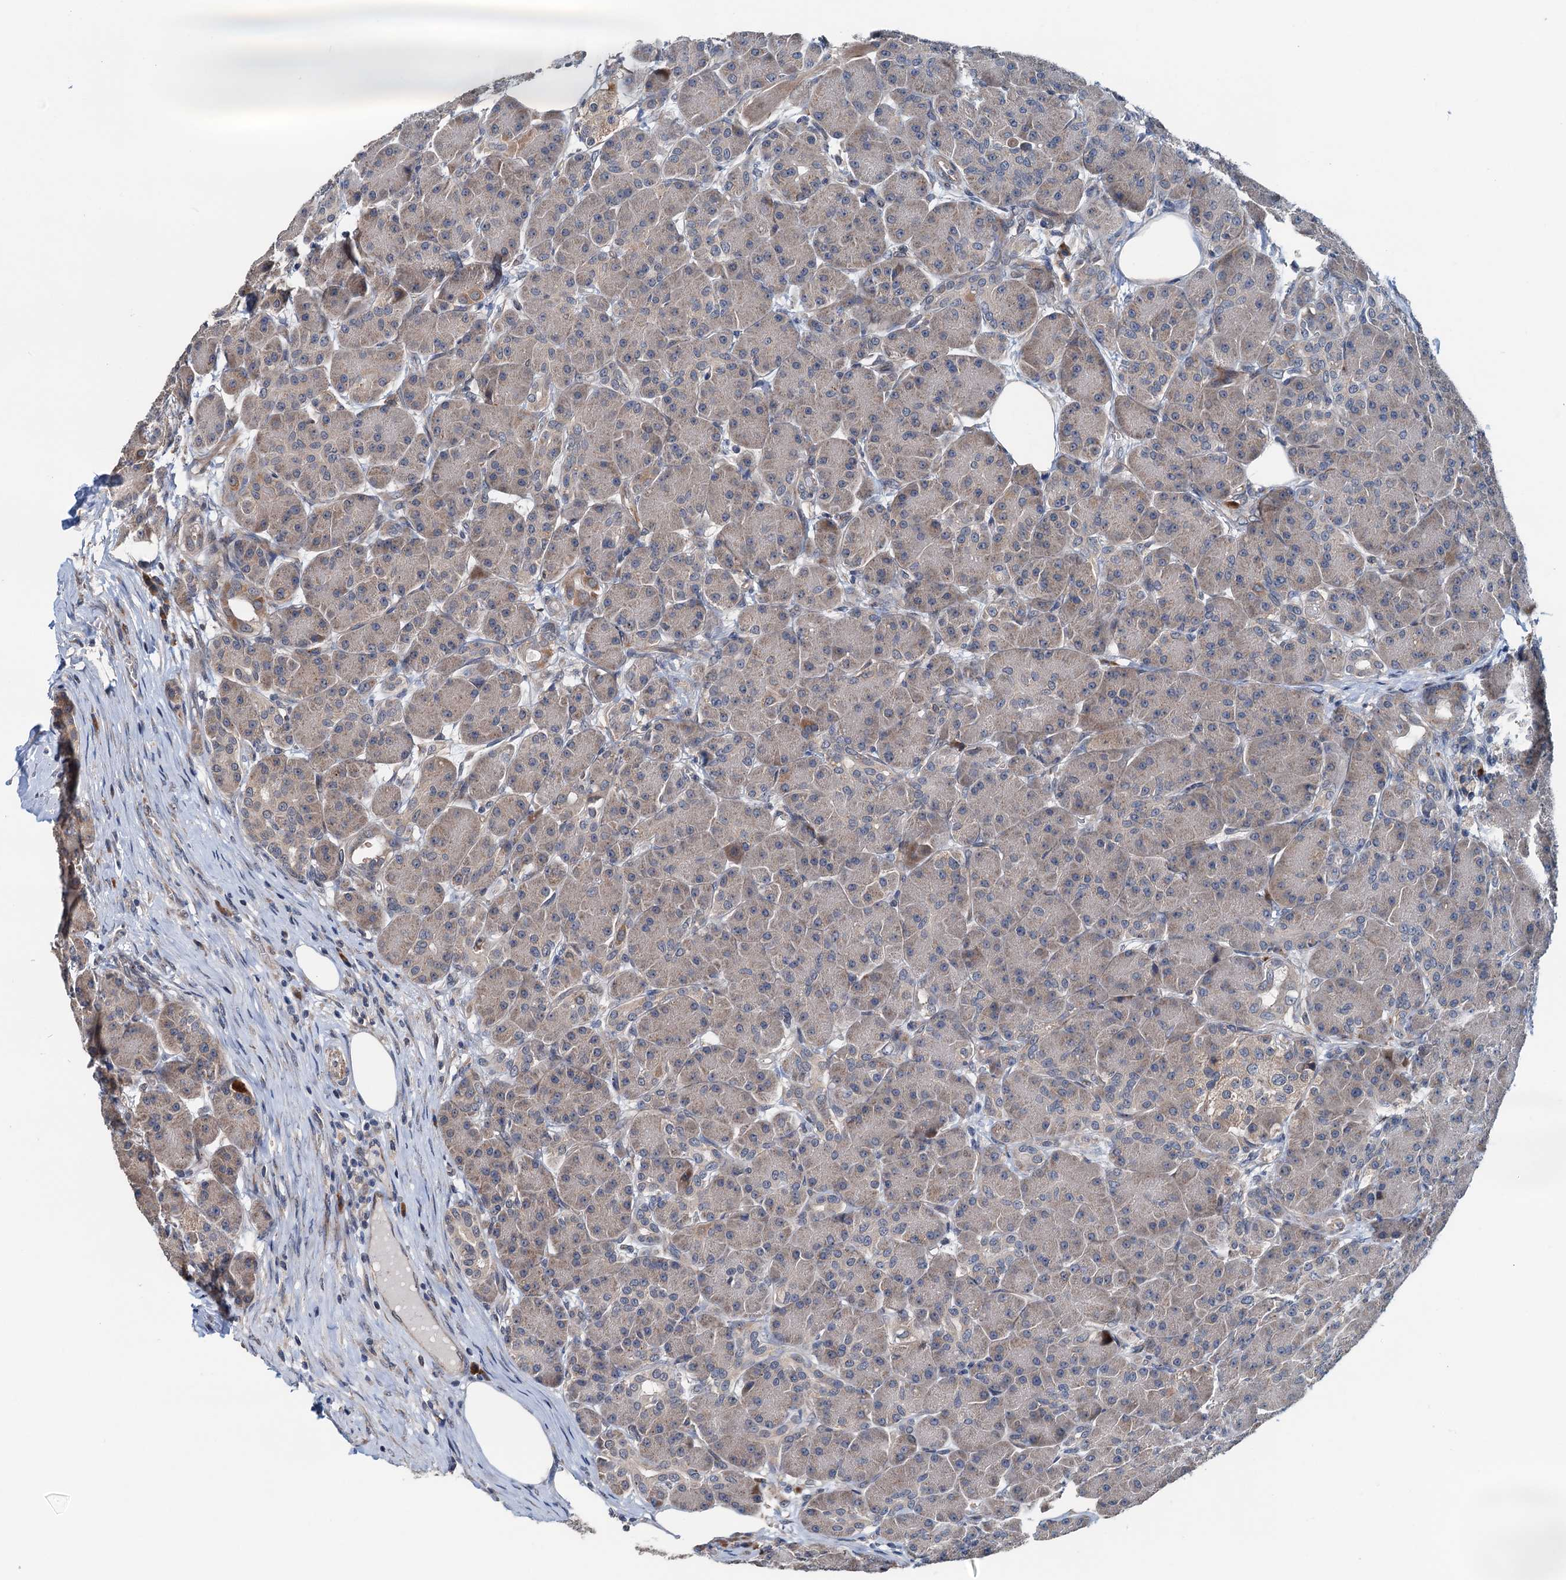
{"staining": {"intensity": "moderate", "quantity": "25%-75%", "location": "cytoplasmic/membranous"}, "tissue": "pancreas", "cell_type": "Exocrine glandular cells", "image_type": "normal", "snomed": [{"axis": "morphology", "description": "Normal tissue, NOS"}, {"axis": "topography", "description": "Pancreas"}], "caption": "The micrograph displays staining of unremarkable pancreas, revealing moderate cytoplasmic/membranous protein staining (brown color) within exocrine glandular cells. The protein is shown in brown color, while the nuclei are stained blue.", "gene": "ELAC1", "patient": {"sex": "male", "age": 63}}